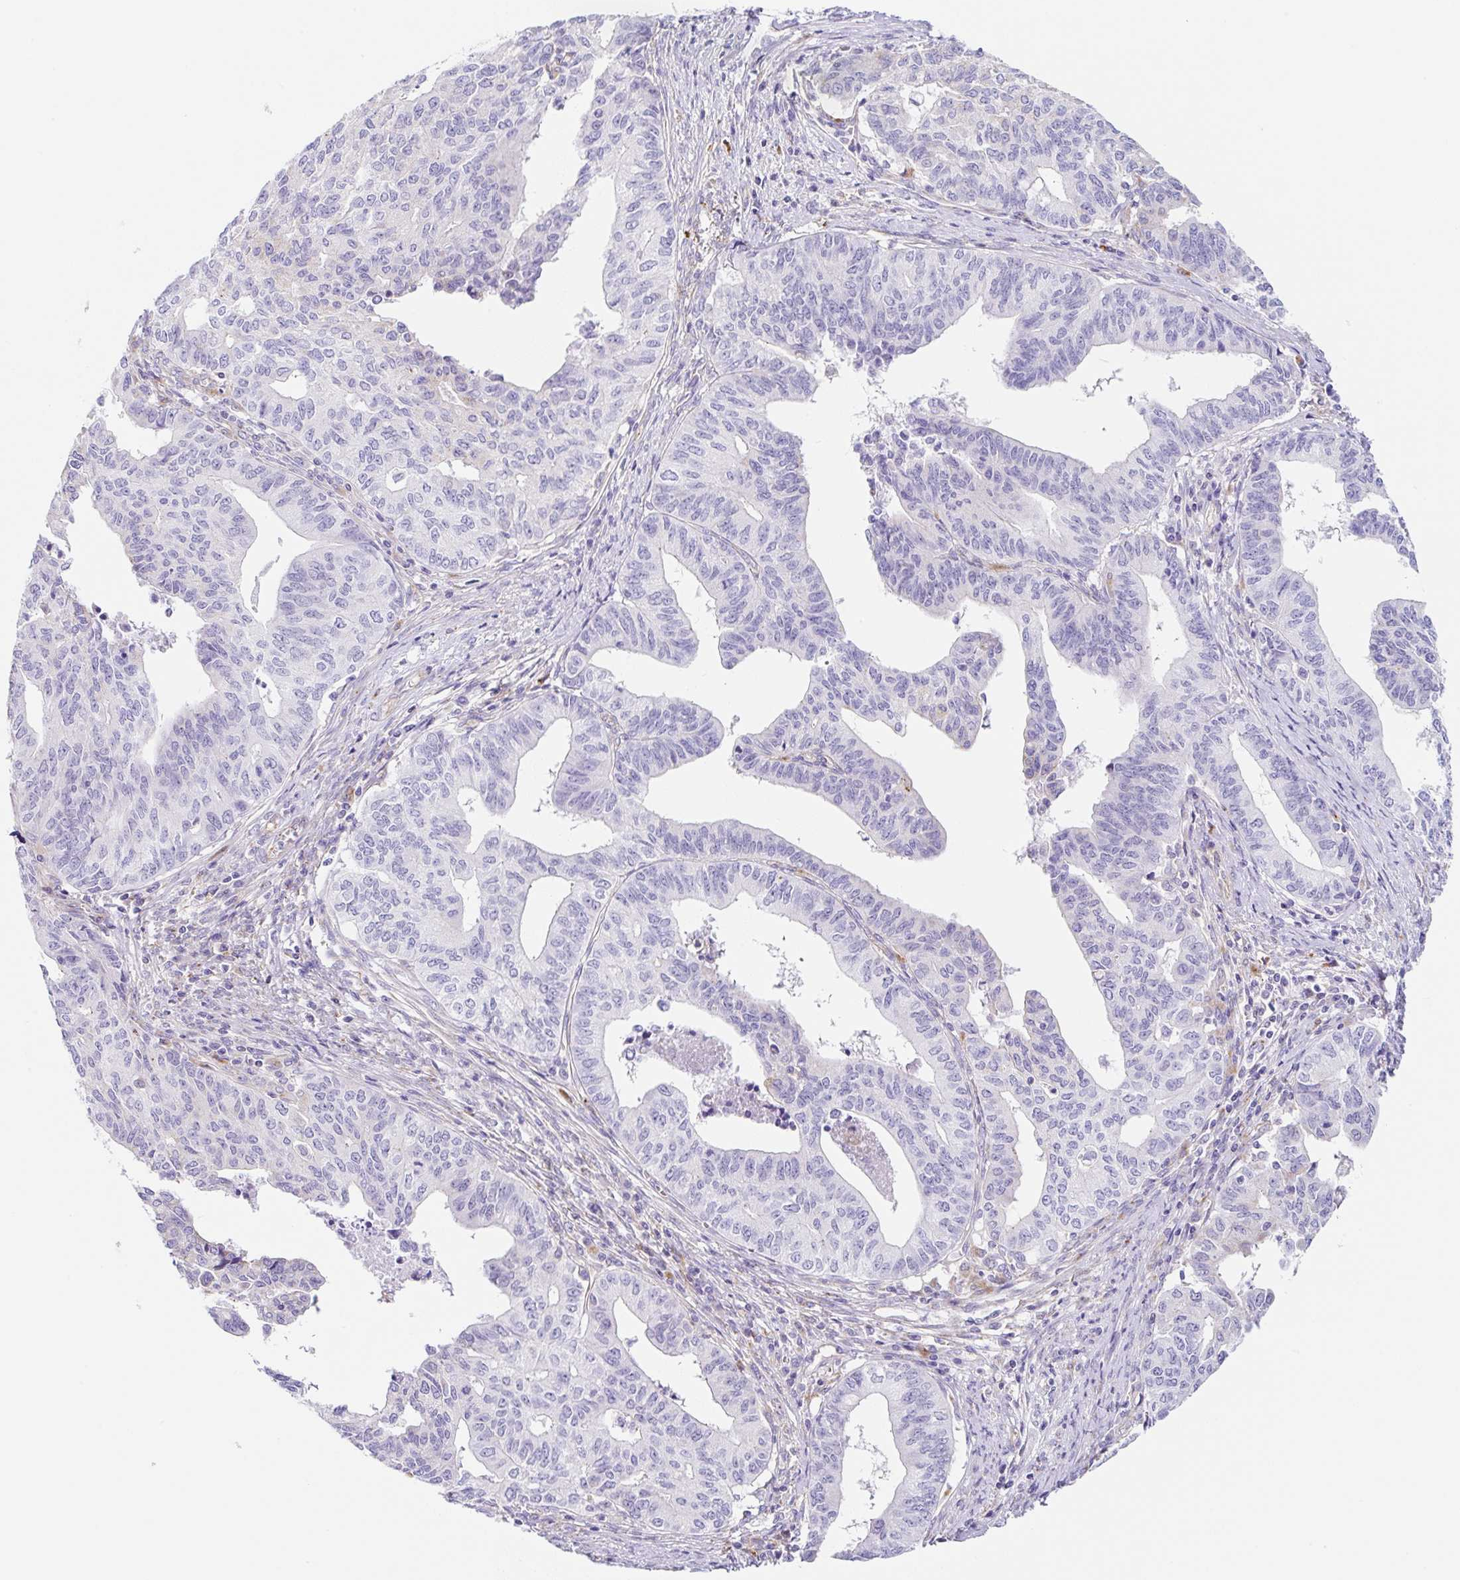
{"staining": {"intensity": "negative", "quantity": "none", "location": "none"}, "tissue": "endometrial cancer", "cell_type": "Tumor cells", "image_type": "cancer", "snomed": [{"axis": "morphology", "description": "Adenocarcinoma, NOS"}, {"axis": "topography", "description": "Endometrium"}], "caption": "Endometrial cancer (adenocarcinoma) was stained to show a protein in brown. There is no significant expression in tumor cells.", "gene": "DKK4", "patient": {"sex": "female", "age": 65}}